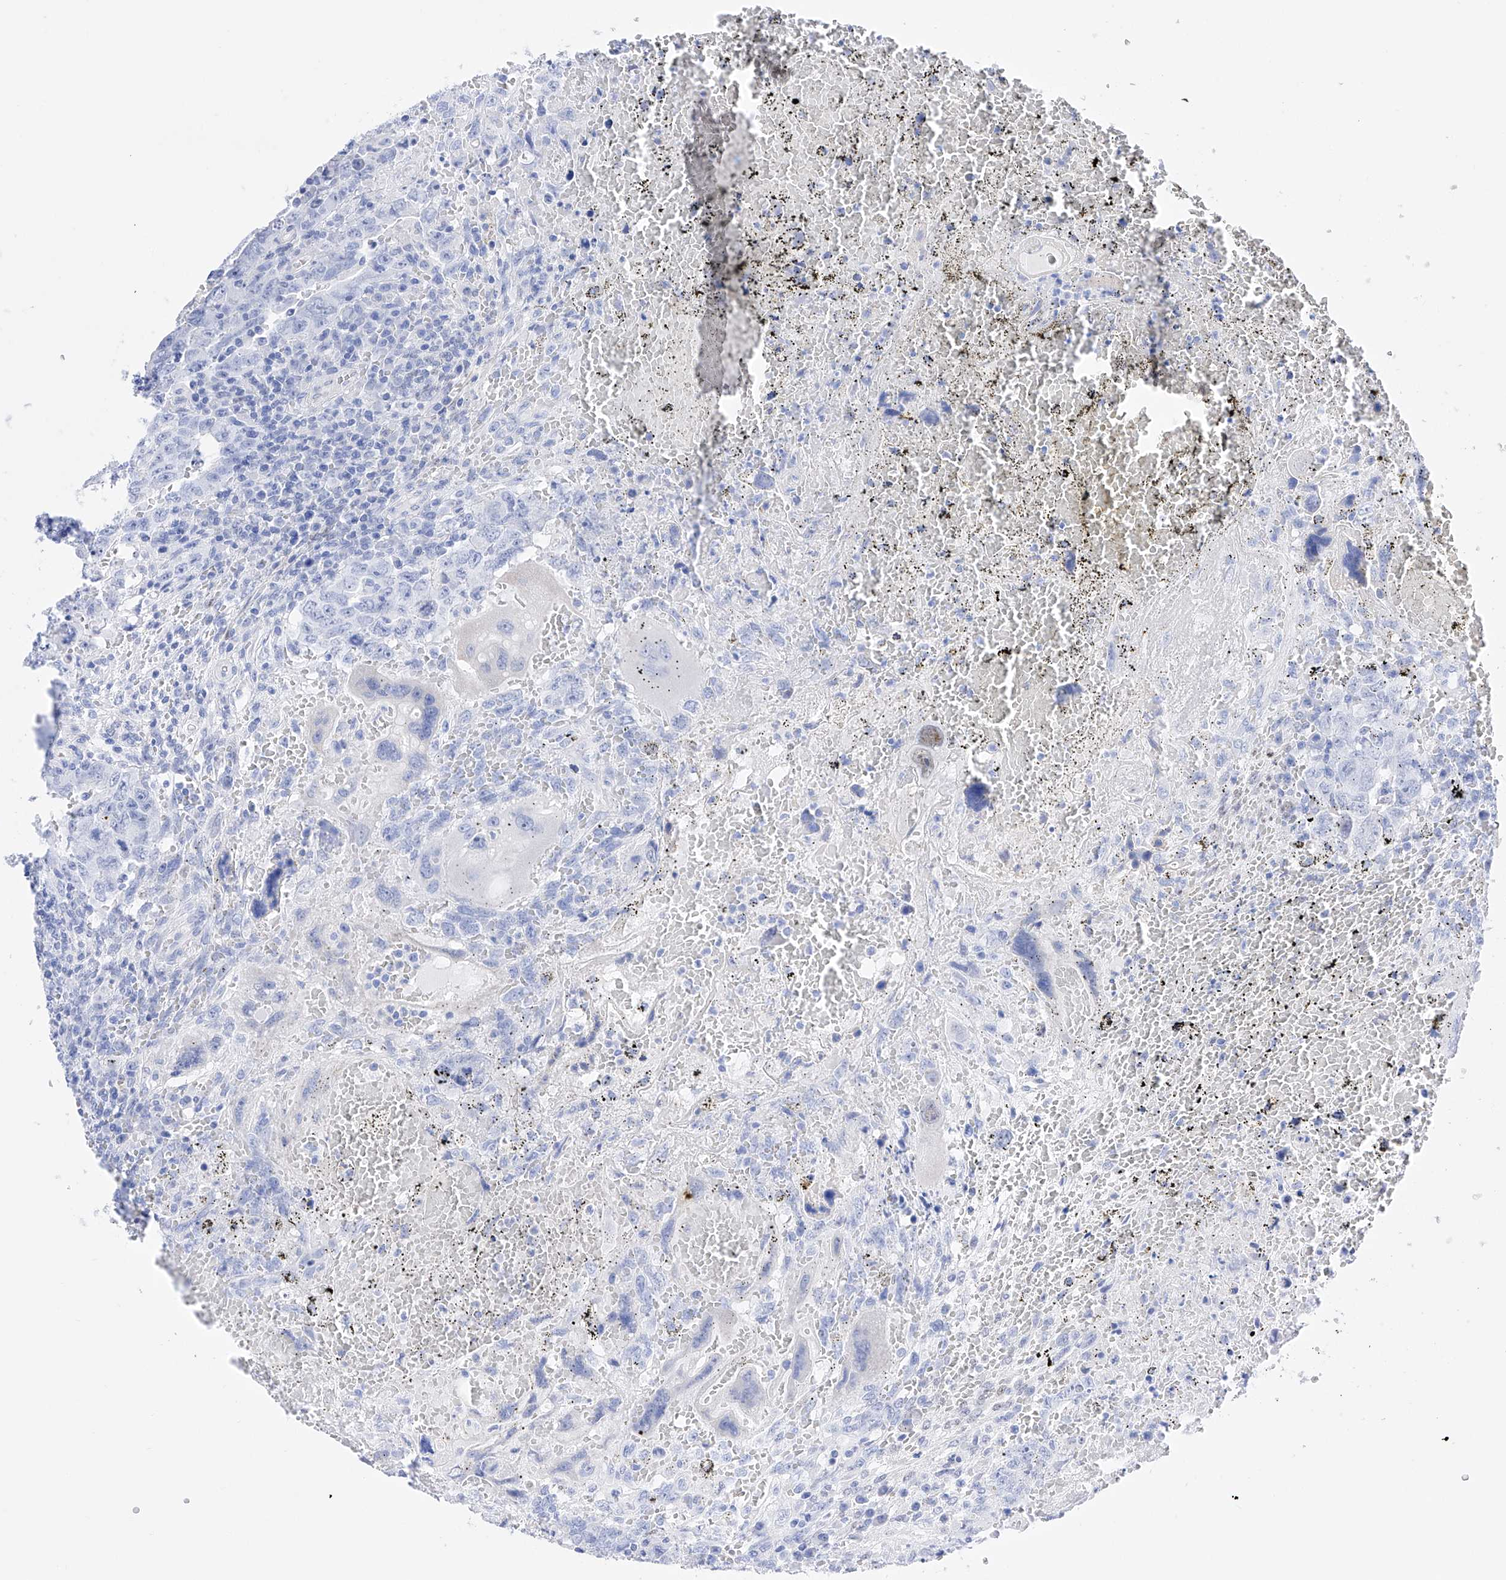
{"staining": {"intensity": "negative", "quantity": "none", "location": "none"}, "tissue": "testis cancer", "cell_type": "Tumor cells", "image_type": "cancer", "snomed": [{"axis": "morphology", "description": "Carcinoma, Embryonal, NOS"}, {"axis": "topography", "description": "Testis"}], "caption": "This is an IHC photomicrograph of testis embryonal carcinoma. There is no positivity in tumor cells.", "gene": "TRPC7", "patient": {"sex": "male", "age": 26}}